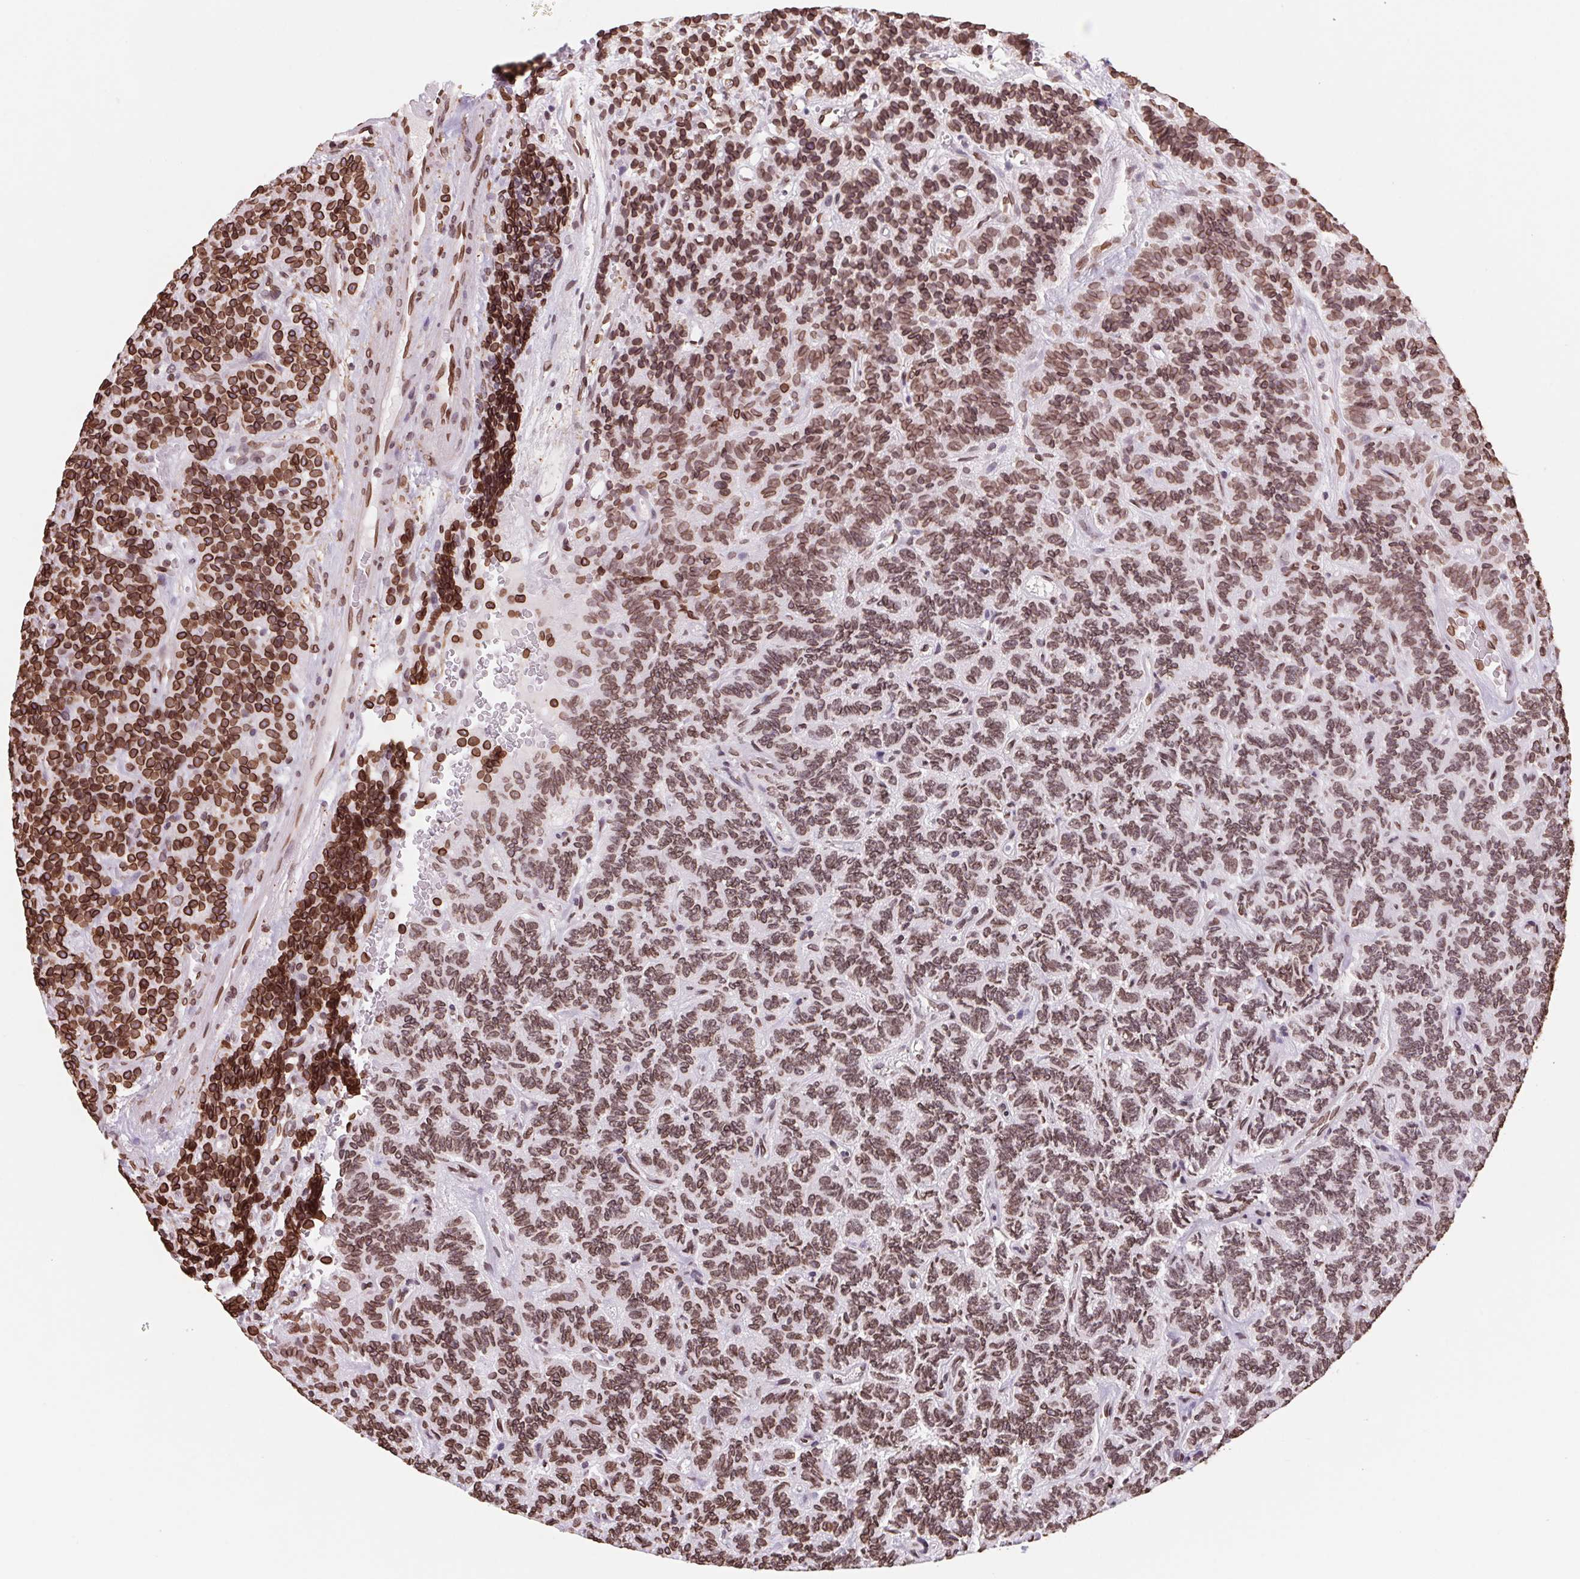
{"staining": {"intensity": "strong", "quantity": ">75%", "location": "cytoplasmic/membranous,nuclear"}, "tissue": "carcinoid", "cell_type": "Tumor cells", "image_type": "cancer", "snomed": [{"axis": "morphology", "description": "Carcinoid, malignant, NOS"}, {"axis": "topography", "description": "Pancreas"}], "caption": "Strong cytoplasmic/membranous and nuclear expression for a protein is seen in approximately >75% of tumor cells of carcinoid (malignant) using immunohistochemistry.", "gene": "LMNB2", "patient": {"sex": "male", "age": 36}}